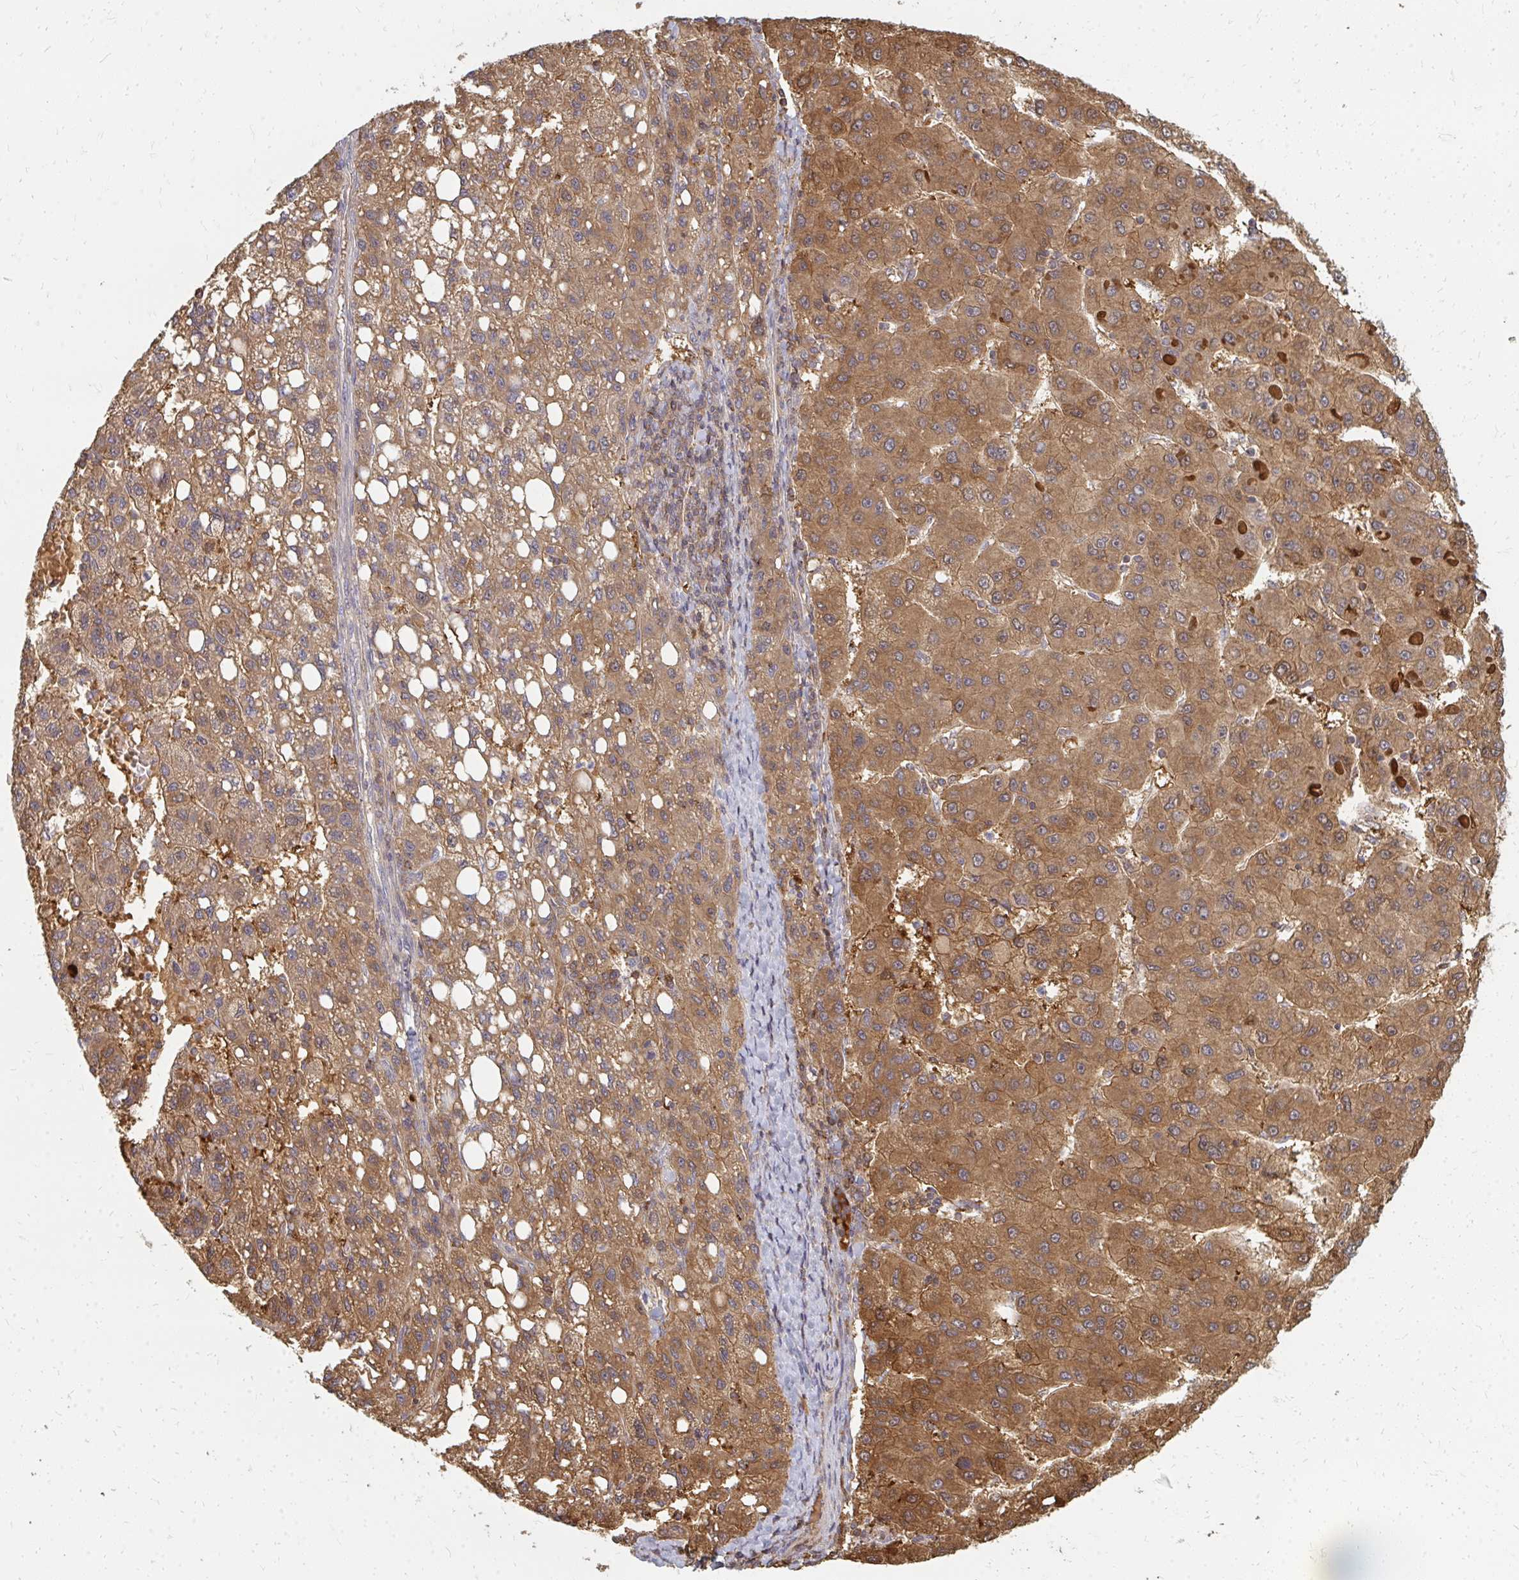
{"staining": {"intensity": "moderate", "quantity": ">75%", "location": "cytoplasmic/membranous"}, "tissue": "liver cancer", "cell_type": "Tumor cells", "image_type": "cancer", "snomed": [{"axis": "morphology", "description": "Carcinoma, Hepatocellular, NOS"}, {"axis": "topography", "description": "Liver"}], "caption": "Liver cancer stained with DAB (3,3'-diaminobenzidine) IHC reveals medium levels of moderate cytoplasmic/membranous positivity in approximately >75% of tumor cells.", "gene": "ZNF285", "patient": {"sex": "female", "age": 82}}